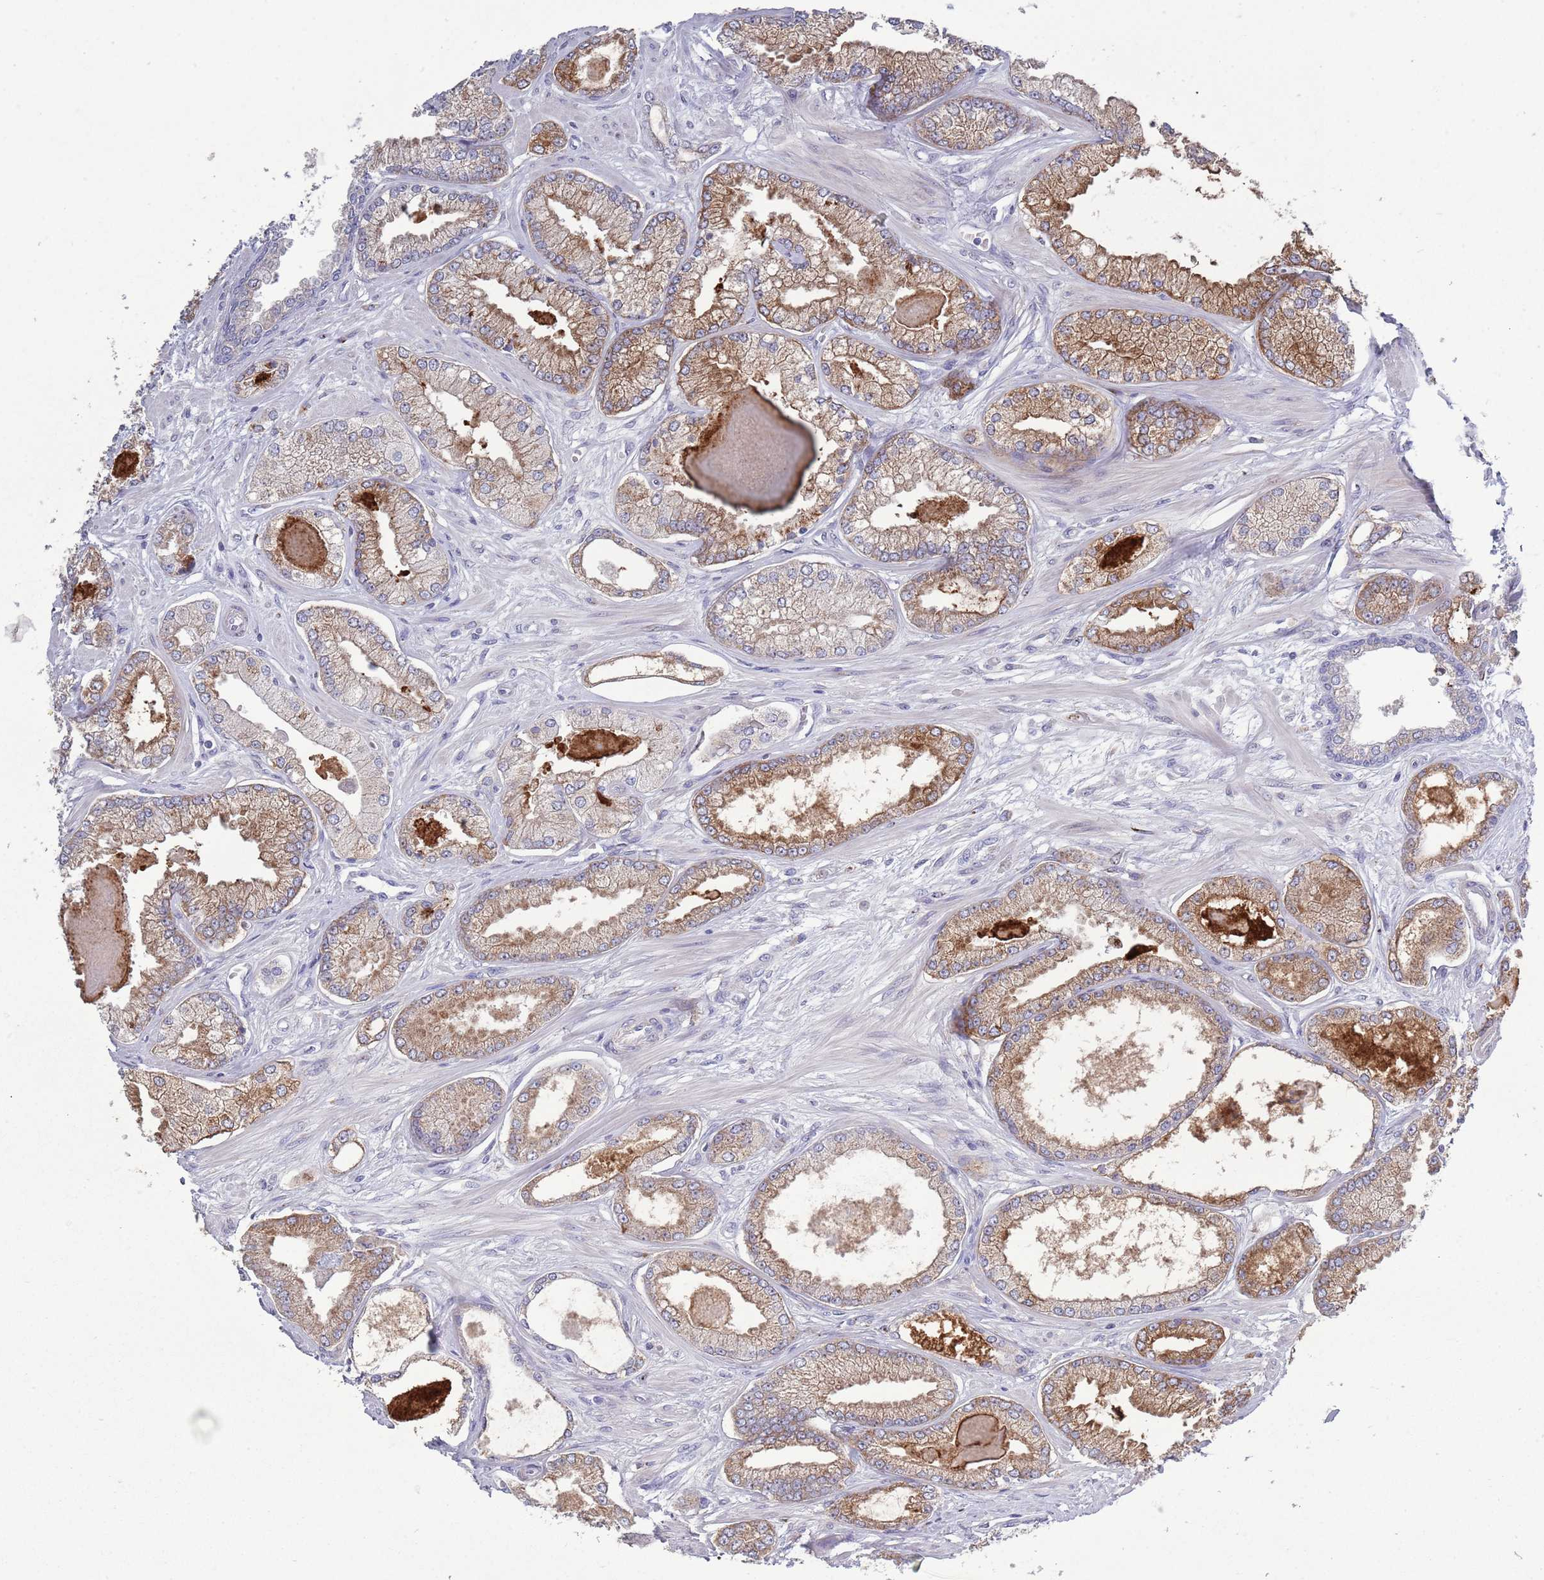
{"staining": {"intensity": "moderate", "quantity": ">75%", "location": "cytoplasmic/membranous"}, "tissue": "prostate cancer", "cell_type": "Tumor cells", "image_type": "cancer", "snomed": [{"axis": "morphology", "description": "Adenocarcinoma, Low grade"}, {"axis": "topography", "description": "Prostate"}], "caption": "Prostate low-grade adenocarcinoma stained with a protein marker displays moderate staining in tumor cells.", "gene": "ACSBG1", "patient": {"sex": "male", "age": 64}}